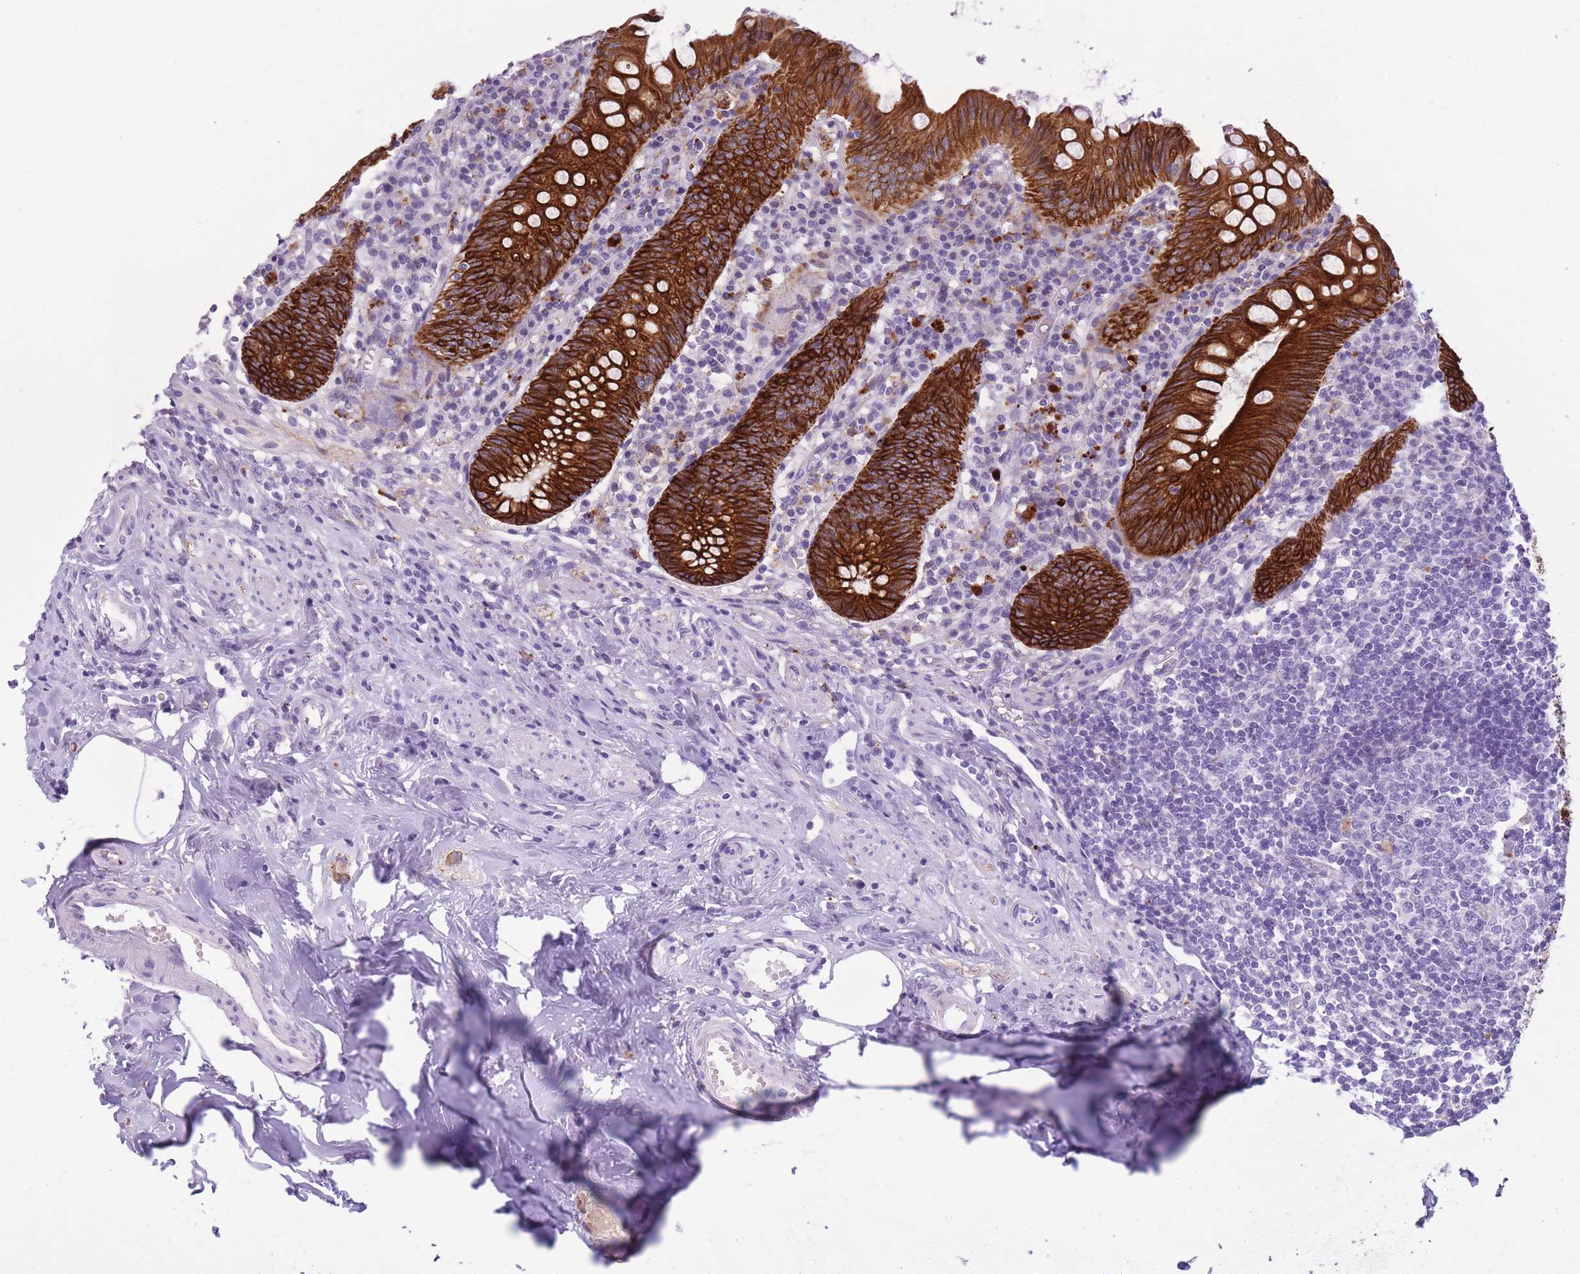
{"staining": {"intensity": "strong", "quantity": ">75%", "location": "cytoplasmic/membranous"}, "tissue": "appendix", "cell_type": "Glandular cells", "image_type": "normal", "snomed": [{"axis": "morphology", "description": "Normal tissue, NOS"}, {"axis": "topography", "description": "Appendix"}], "caption": "Protein staining shows strong cytoplasmic/membranous staining in about >75% of glandular cells in unremarkable appendix.", "gene": "RADX", "patient": {"sex": "female", "age": 54}}